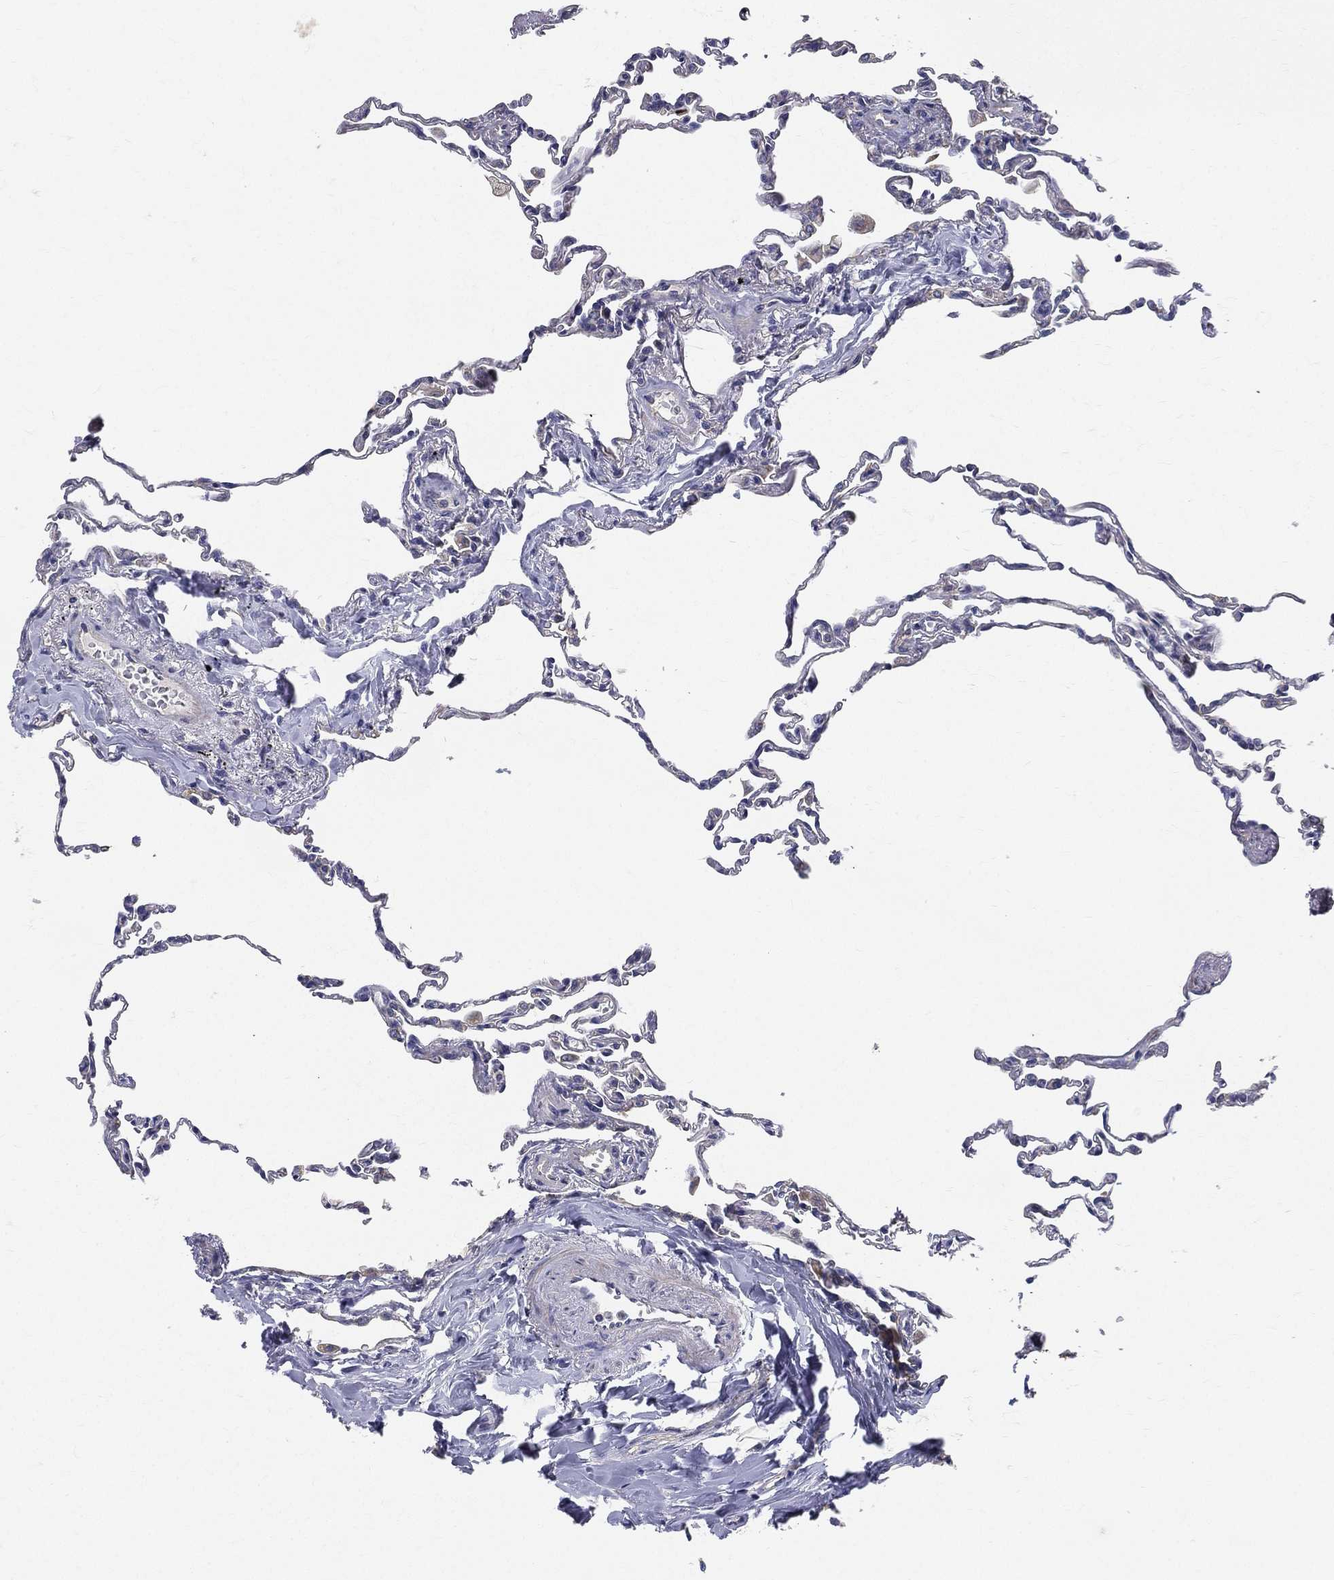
{"staining": {"intensity": "negative", "quantity": "none", "location": "none"}, "tissue": "lung", "cell_type": "Alveolar cells", "image_type": "normal", "snomed": [{"axis": "morphology", "description": "Normal tissue, NOS"}, {"axis": "topography", "description": "Lung"}], "caption": "IHC micrograph of normal lung: human lung stained with DAB (3,3'-diaminobenzidine) demonstrates no significant protein positivity in alveolar cells. (Brightfield microscopy of DAB (3,3'-diaminobenzidine) immunohistochemistry at high magnification).", "gene": "PWWP3A", "patient": {"sex": "female", "age": 57}}